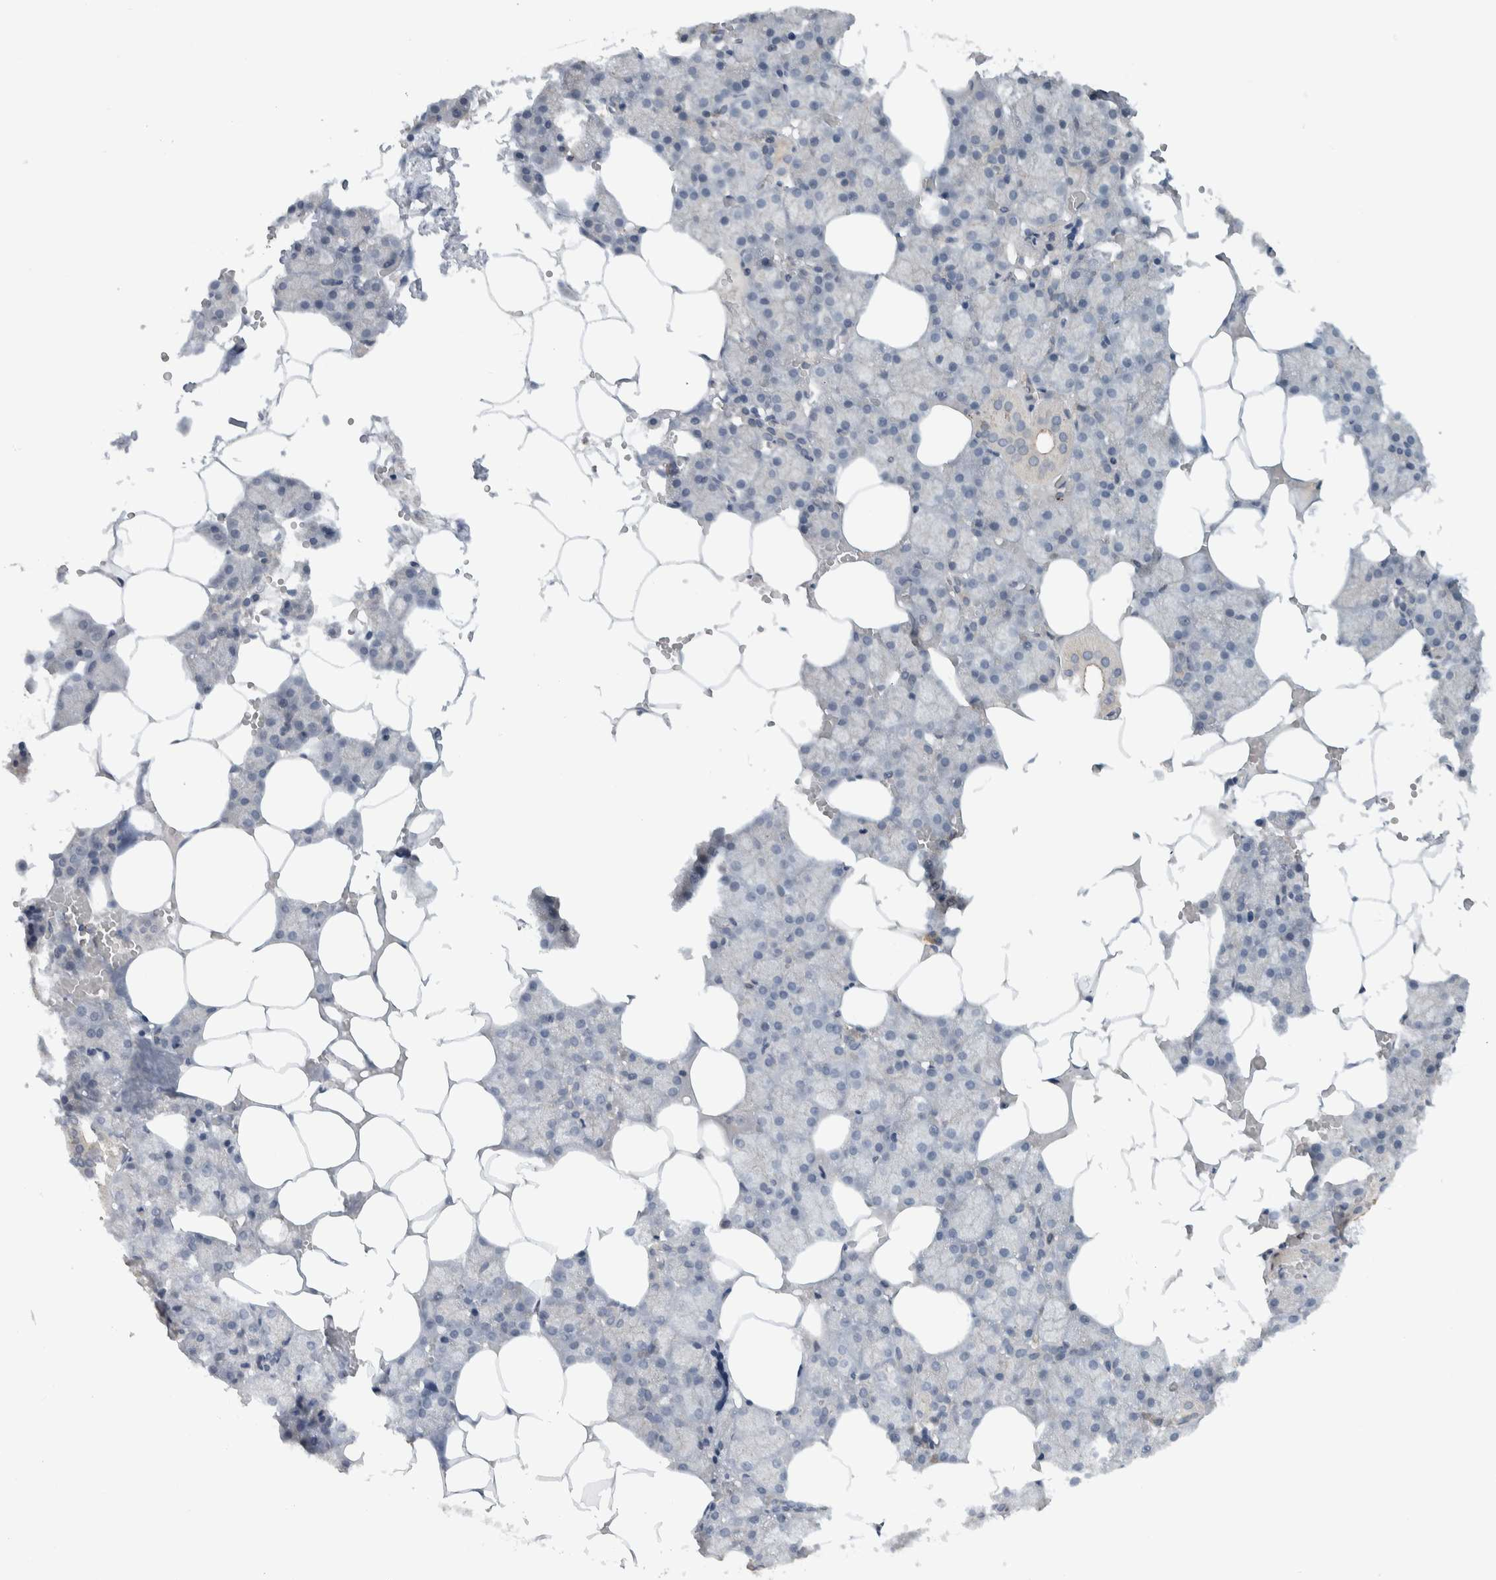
{"staining": {"intensity": "negative", "quantity": "none", "location": "none"}, "tissue": "salivary gland", "cell_type": "Glandular cells", "image_type": "normal", "snomed": [{"axis": "morphology", "description": "Normal tissue, NOS"}, {"axis": "topography", "description": "Salivary gland"}], "caption": "High magnification brightfield microscopy of unremarkable salivary gland stained with DAB (brown) and counterstained with hematoxylin (blue): glandular cells show no significant expression. (DAB IHC, high magnification).", "gene": "MPRIP", "patient": {"sex": "male", "age": 62}}